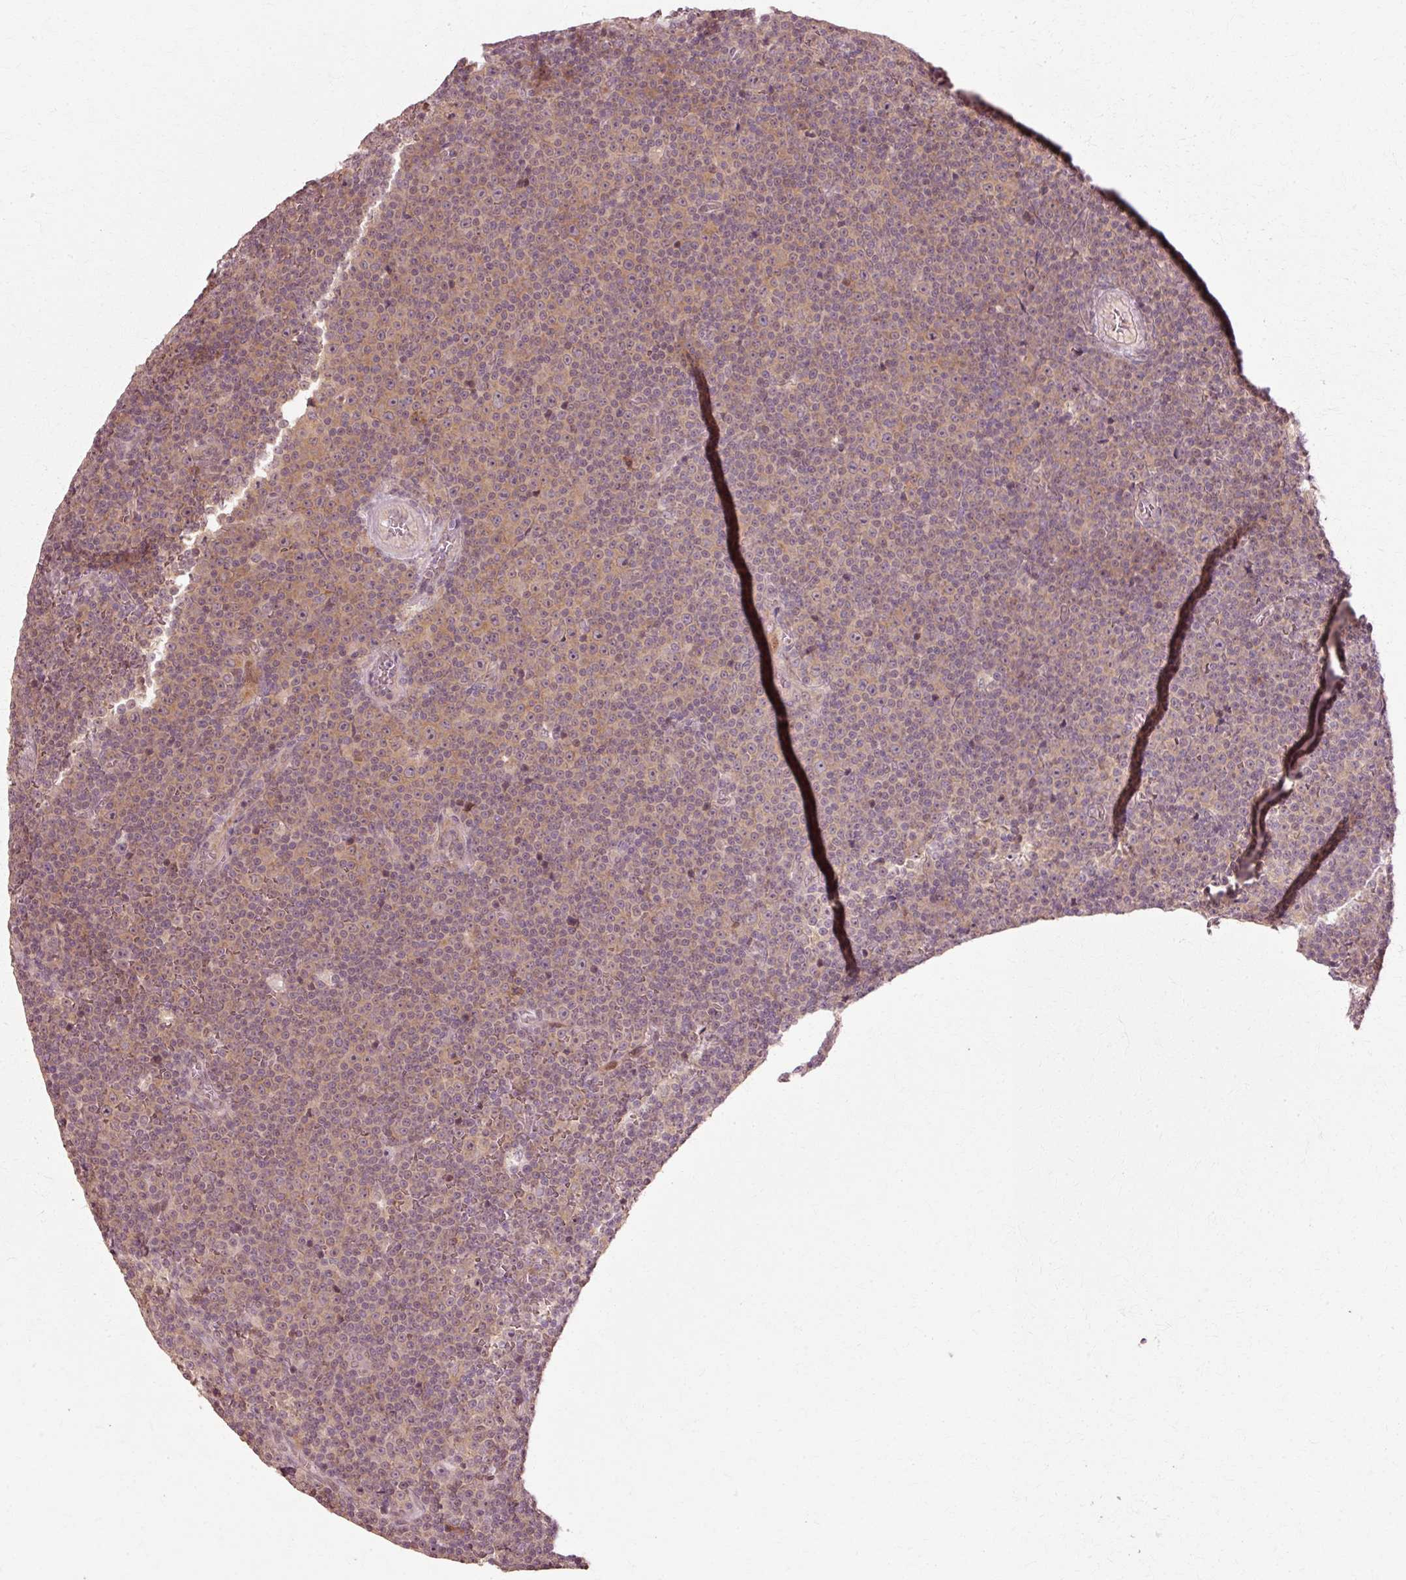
{"staining": {"intensity": "negative", "quantity": "none", "location": "none"}, "tissue": "lymphoma", "cell_type": "Tumor cells", "image_type": "cancer", "snomed": [{"axis": "morphology", "description": "Malignant lymphoma, non-Hodgkin's type, Low grade"}, {"axis": "topography", "description": "Lymph node"}], "caption": "This is an immunohistochemistry (IHC) photomicrograph of human low-grade malignant lymphoma, non-Hodgkin's type. There is no positivity in tumor cells.", "gene": "RGPD5", "patient": {"sex": "female", "age": 67}}